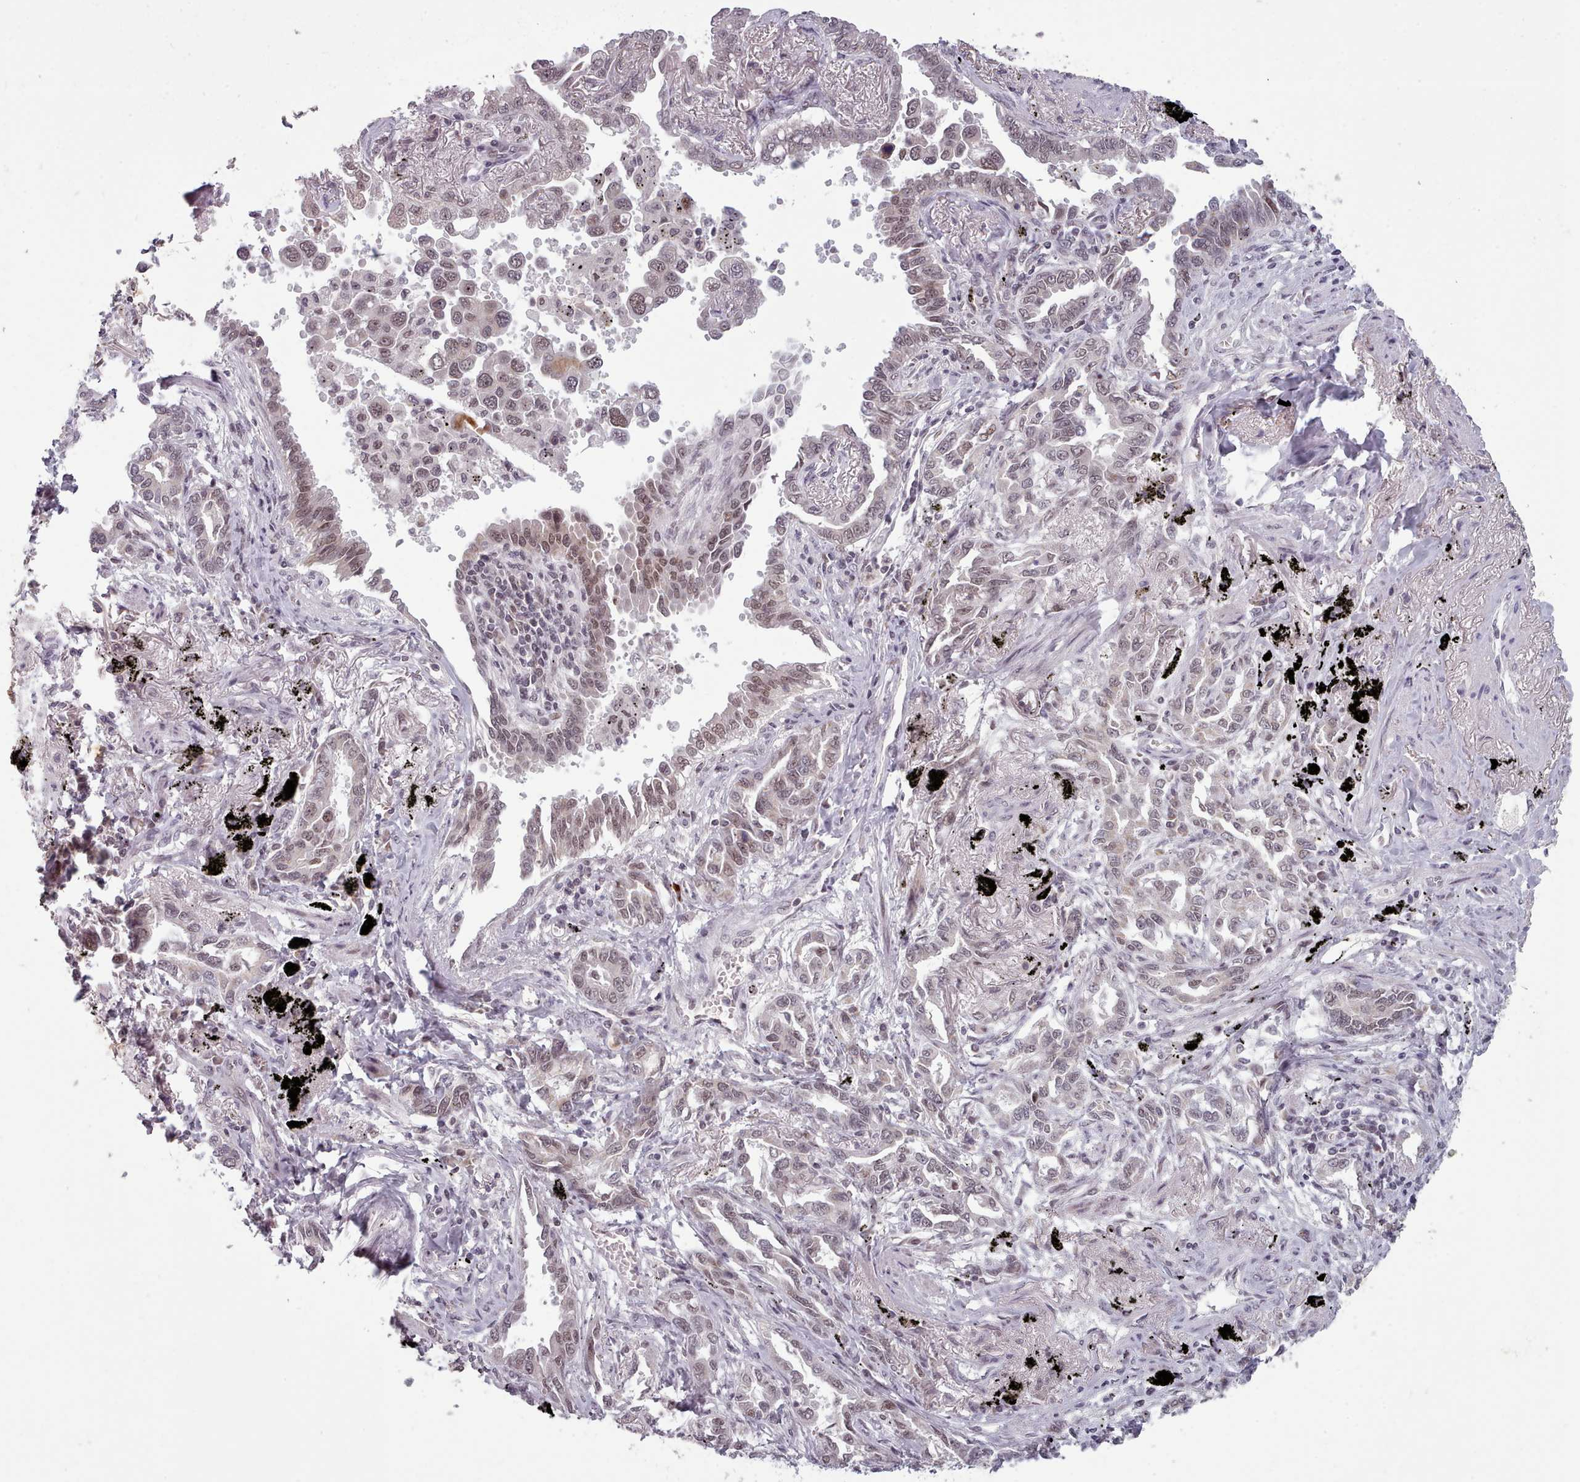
{"staining": {"intensity": "weak", "quantity": ">75%", "location": "nuclear"}, "tissue": "lung cancer", "cell_type": "Tumor cells", "image_type": "cancer", "snomed": [{"axis": "morphology", "description": "Adenocarcinoma, NOS"}, {"axis": "topography", "description": "Lung"}], "caption": "DAB immunohistochemical staining of human lung cancer exhibits weak nuclear protein expression in approximately >75% of tumor cells. (Stains: DAB (3,3'-diaminobenzidine) in brown, nuclei in blue, Microscopy: brightfield microscopy at high magnification).", "gene": "SRSF9", "patient": {"sex": "male", "age": 67}}